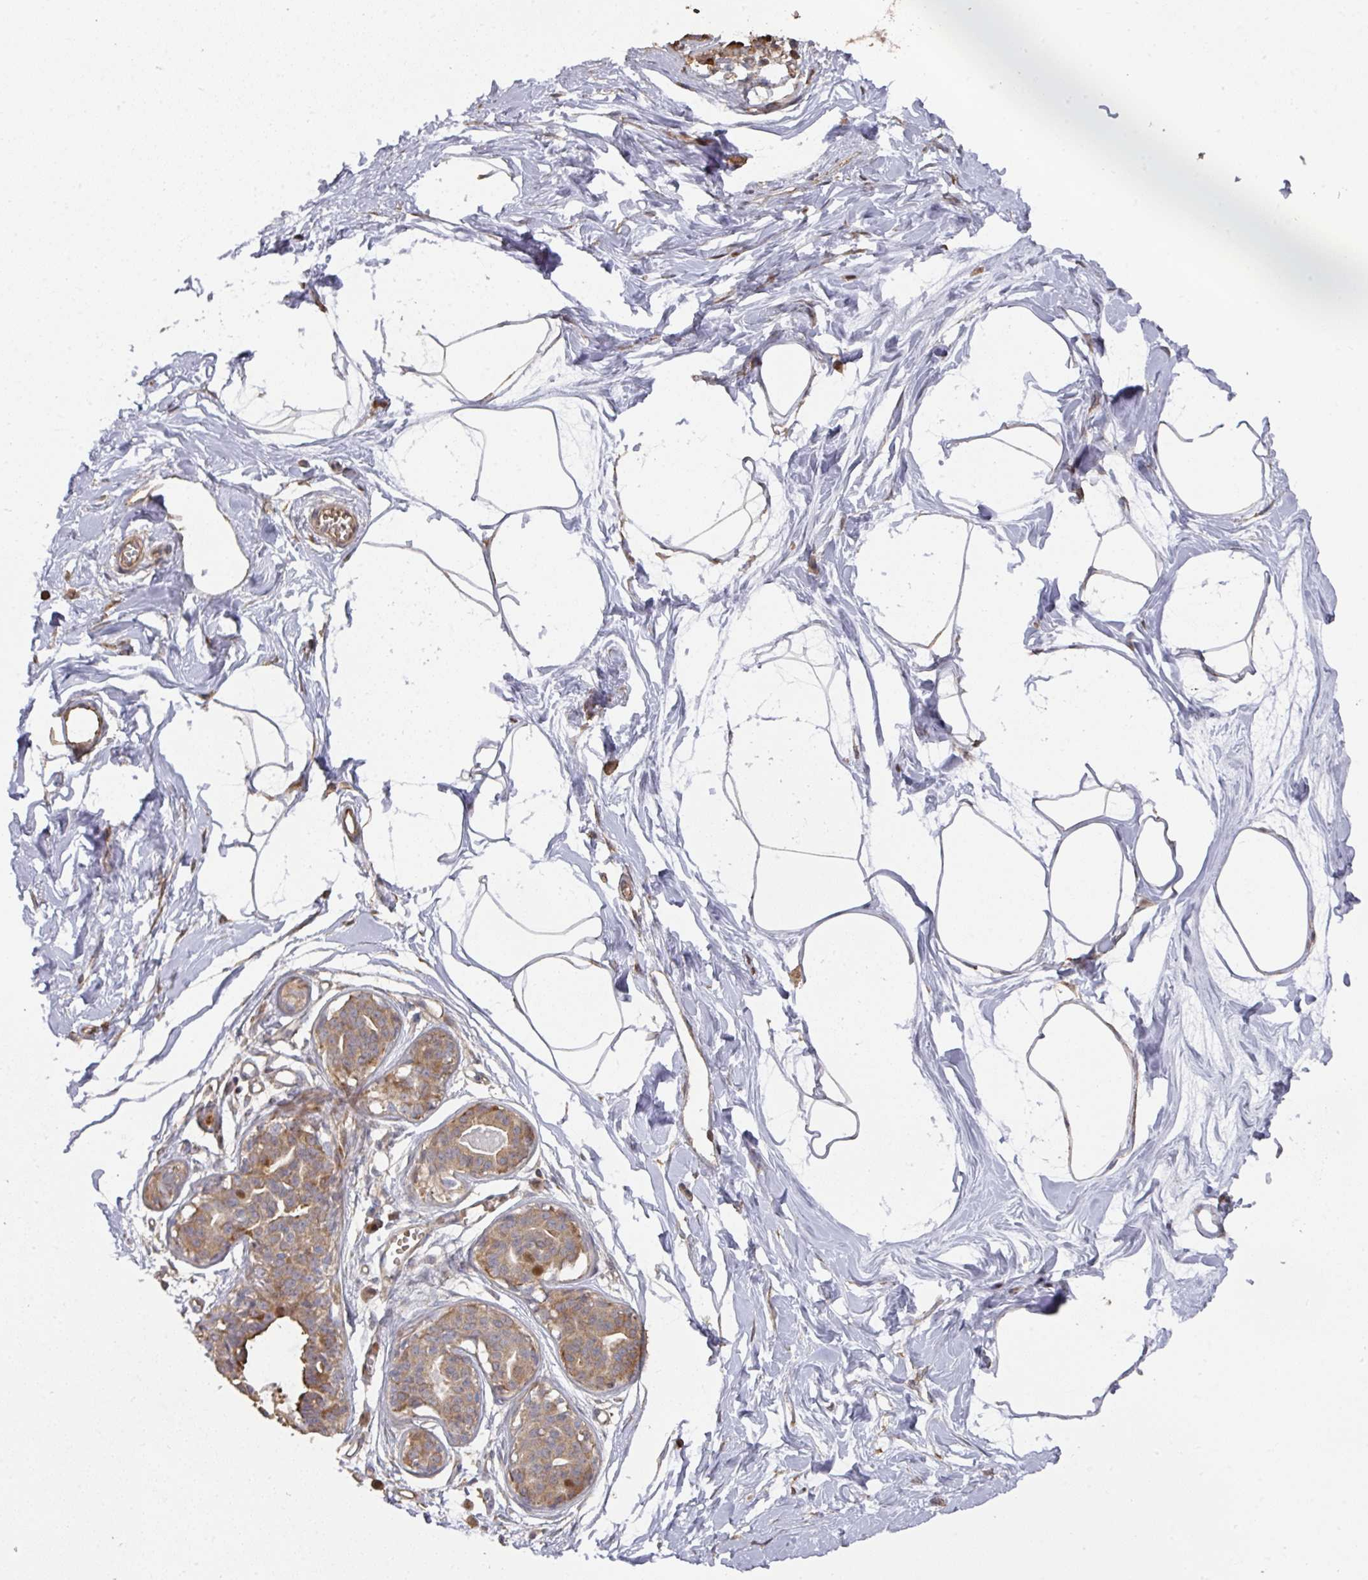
{"staining": {"intensity": "weak", "quantity": ">75%", "location": "cytoplasmic/membranous"}, "tissue": "breast", "cell_type": "Adipocytes", "image_type": "normal", "snomed": [{"axis": "morphology", "description": "Normal tissue, NOS"}, {"axis": "topography", "description": "Breast"}], "caption": "Immunohistochemical staining of unremarkable human breast reveals weak cytoplasmic/membranous protein positivity in about >75% of adipocytes.", "gene": "CA7", "patient": {"sex": "female", "age": 45}}